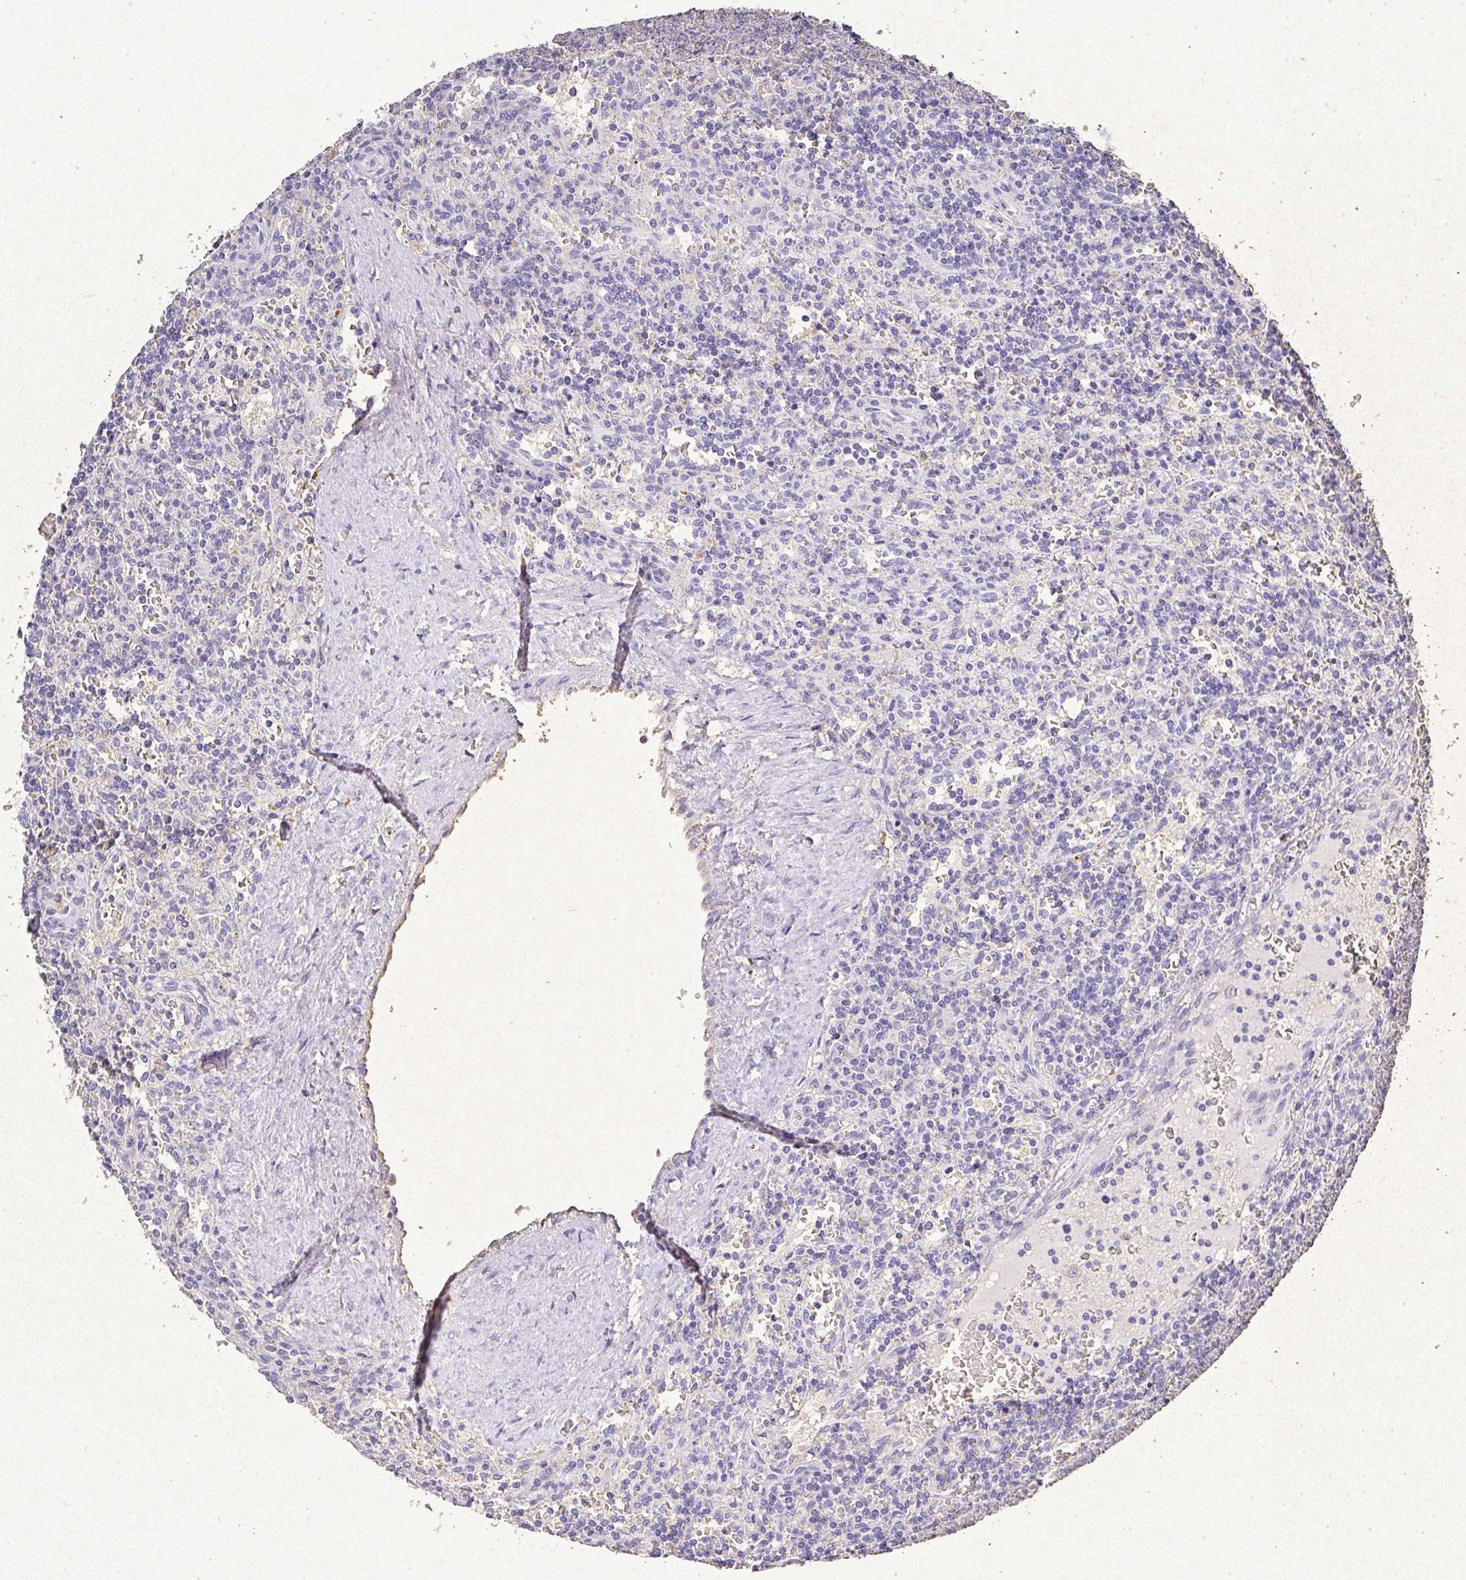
{"staining": {"intensity": "negative", "quantity": "none", "location": "none"}, "tissue": "lymphoma", "cell_type": "Tumor cells", "image_type": "cancer", "snomed": [{"axis": "morphology", "description": "Malignant lymphoma, non-Hodgkin's type, Low grade"}, {"axis": "topography", "description": "Spleen"}], "caption": "Tumor cells show no significant staining in malignant lymphoma, non-Hodgkin's type (low-grade).", "gene": "RPS2", "patient": {"sex": "male", "age": 73}}